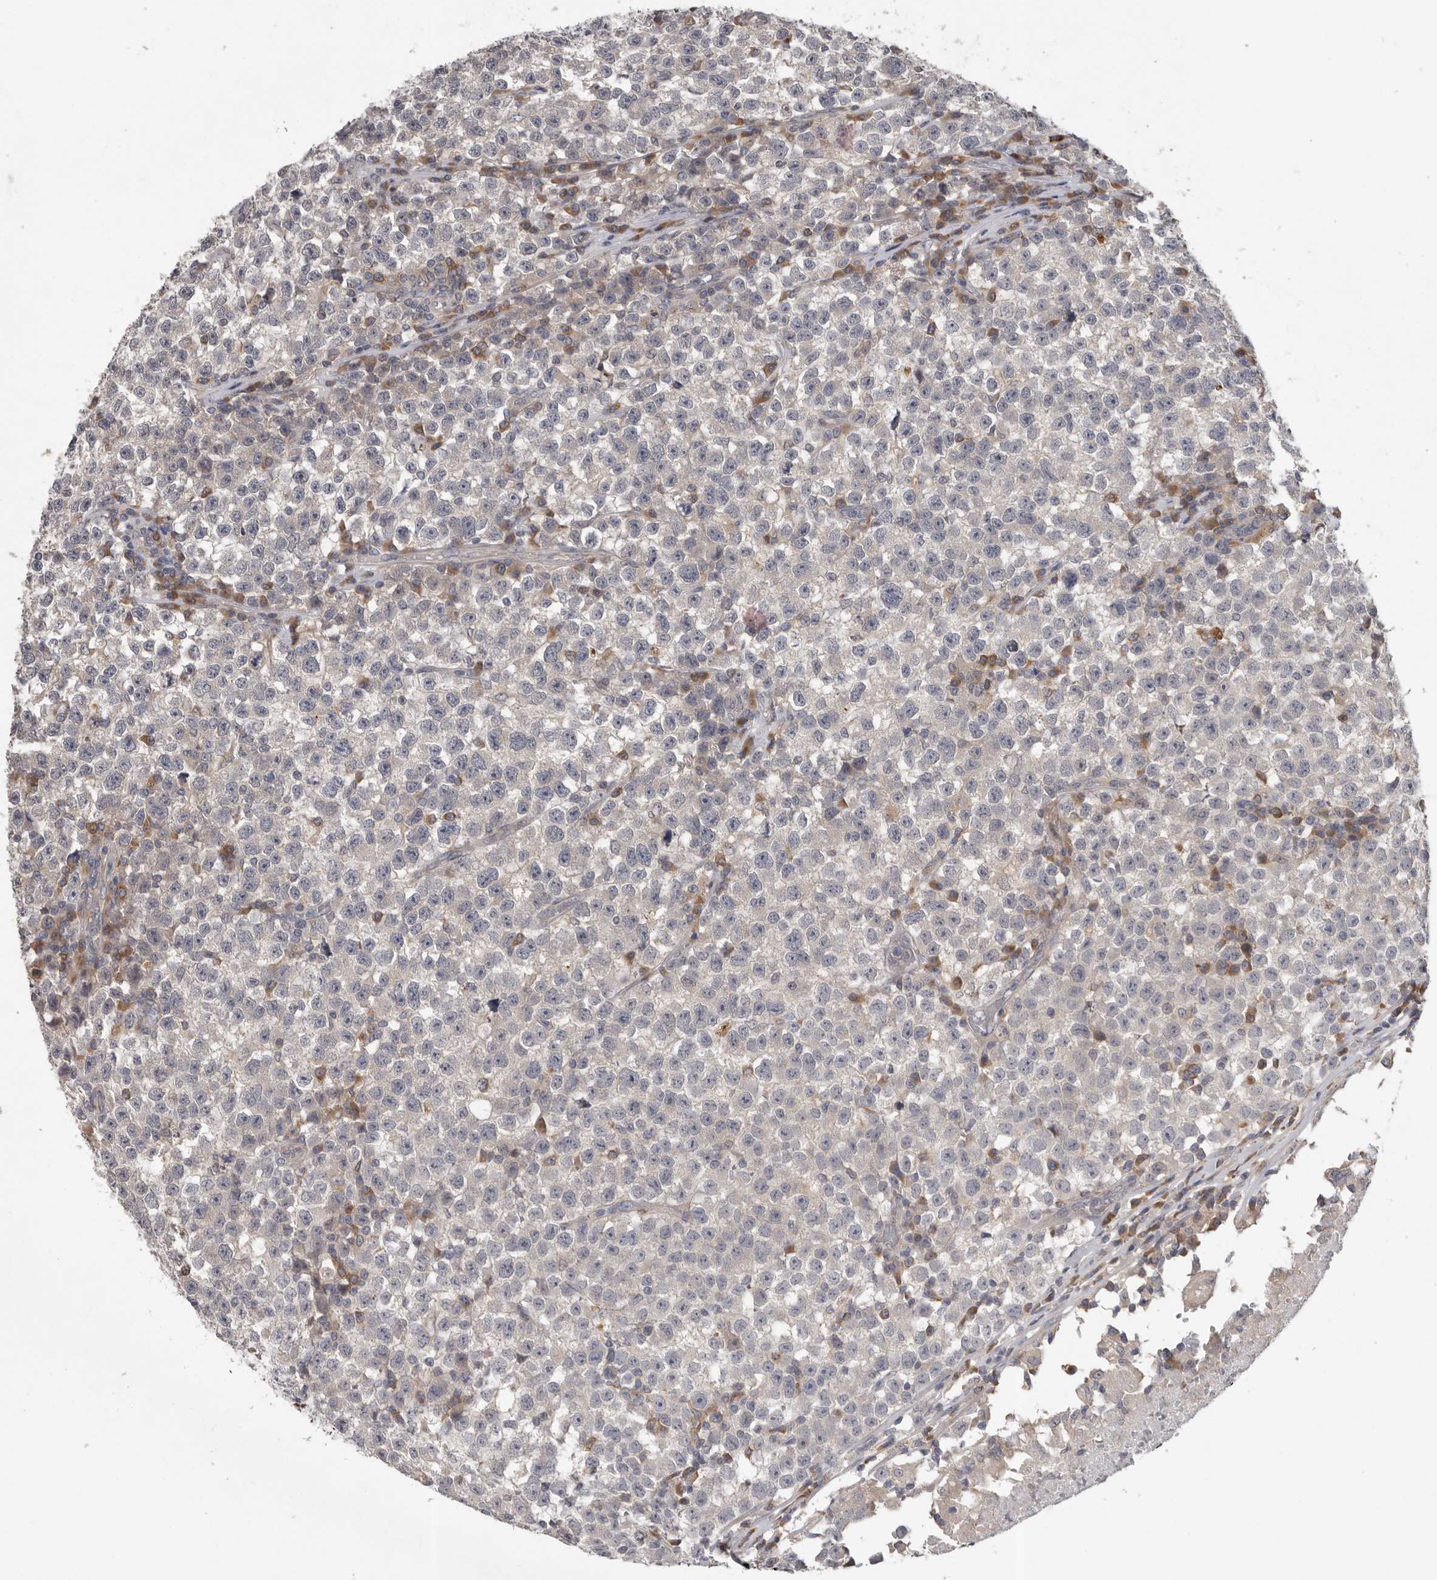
{"staining": {"intensity": "negative", "quantity": "none", "location": "none"}, "tissue": "testis cancer", "cell_type": "Tumor cells", "image_type": "cancer", "snomed": [{"axis": "morphology", "description": "Seminoma, NOS"}, {"axis": "topography", "description": "Testis"}], "caption": "IHC histopathology image of neoplastic tissue: testis cancer (seminoma) stained with DAB (3,3'-diaminobenzidine) shows no significant protein staining in tumor cells.", "gene": "RALGPS2", "patient": {"sex": "male", "age": 22}}